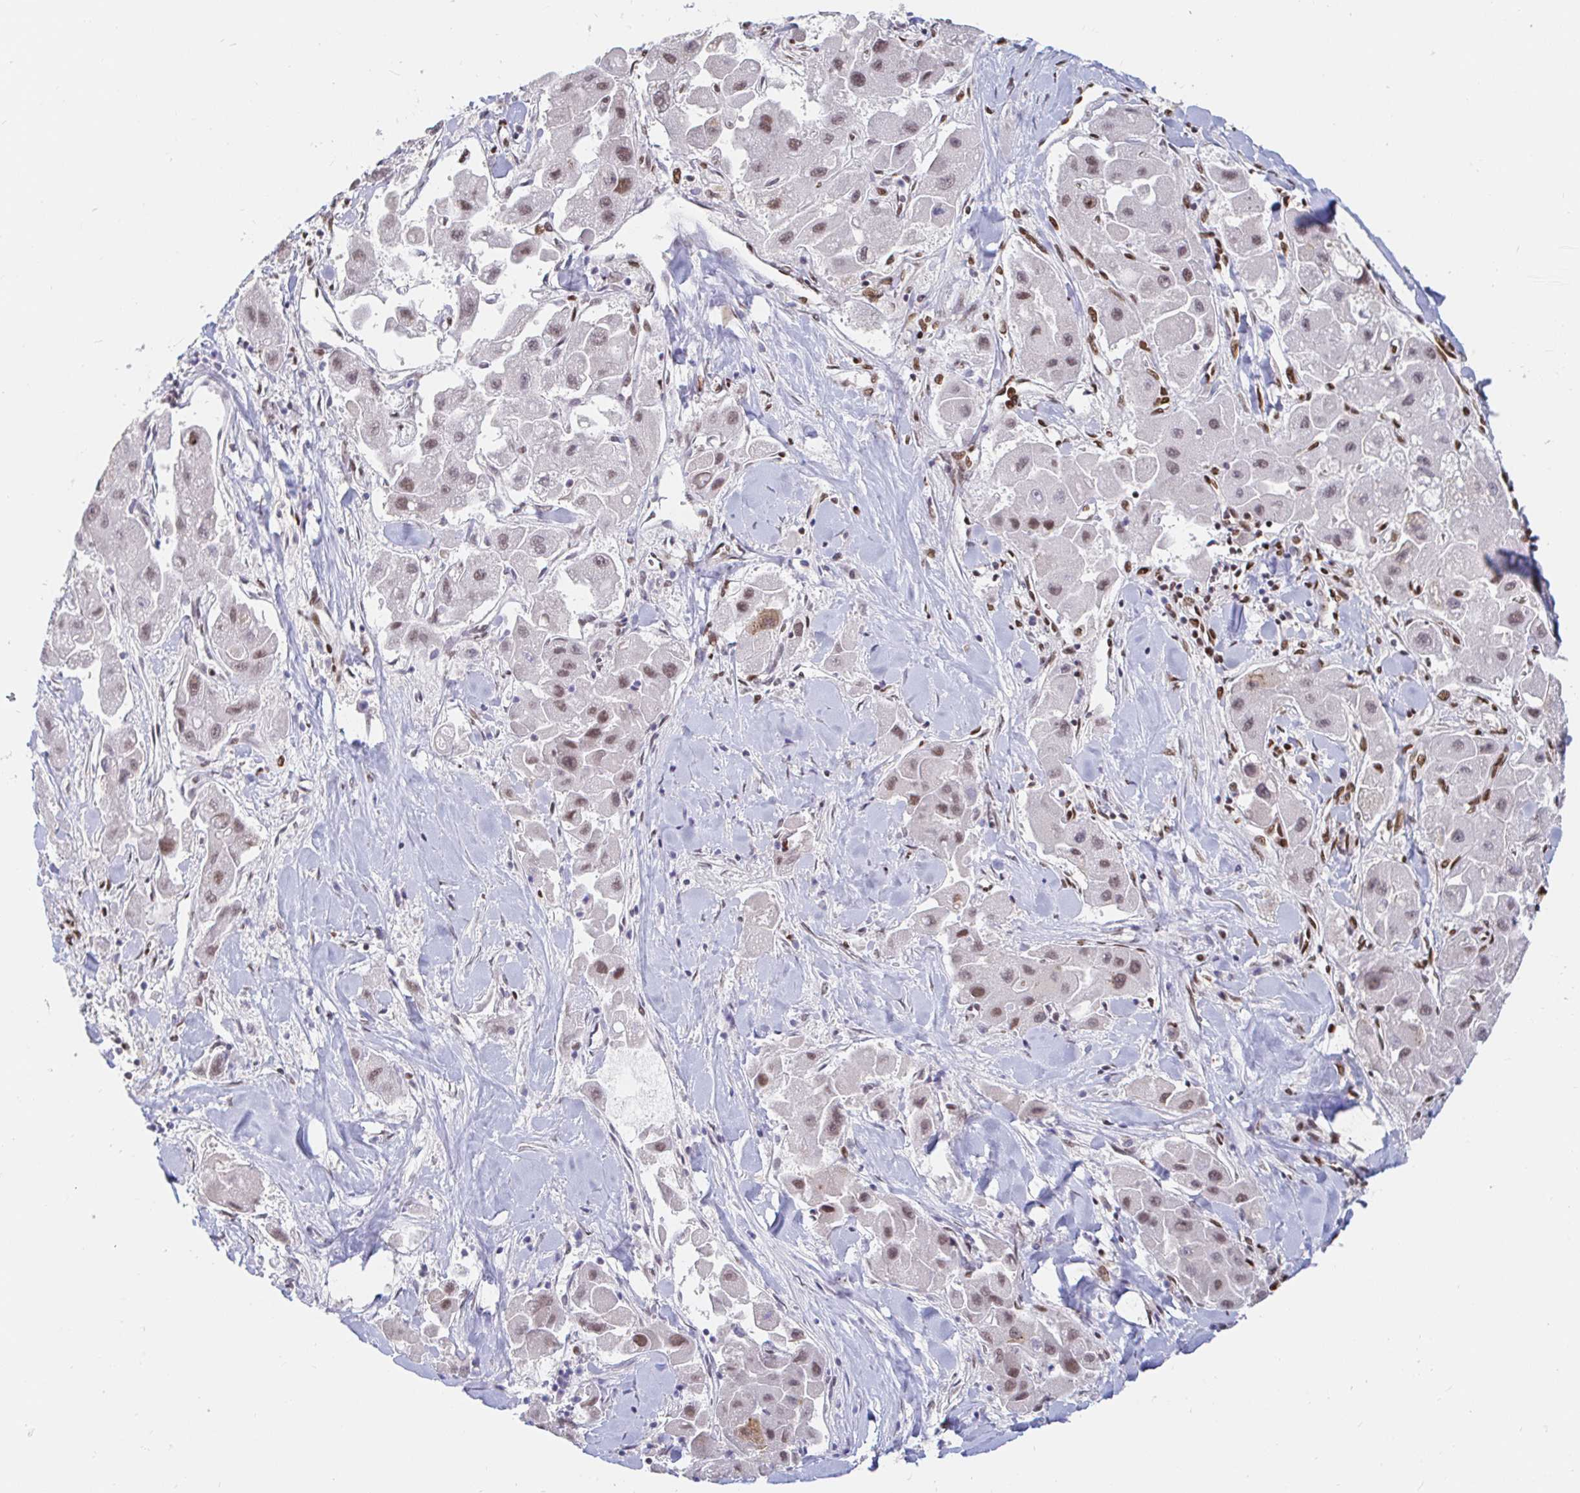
{"staining": {"intensity": "weak", "quantity": "25%-75%", "location": "nuclear"}, "tissue": "liver cancer", "cell_type": "Tumor cells", "image_type": "cancer", "snomed": [{"axis": "morphology", "description": "Carcinoma, Hepatocellular, NOS"}, {"axis": "topography", "description": "Liver"}], "caption": "Protein analysis of liver hepatocellular carcinoma tissue displays weak nuclear staining in about 25%-75% of tumor cells. (brown staining indicates protein expression, while blue staining denotes nuclei).", "gene": "RBMX", "patient": {"sex": "male", "age": 24}}